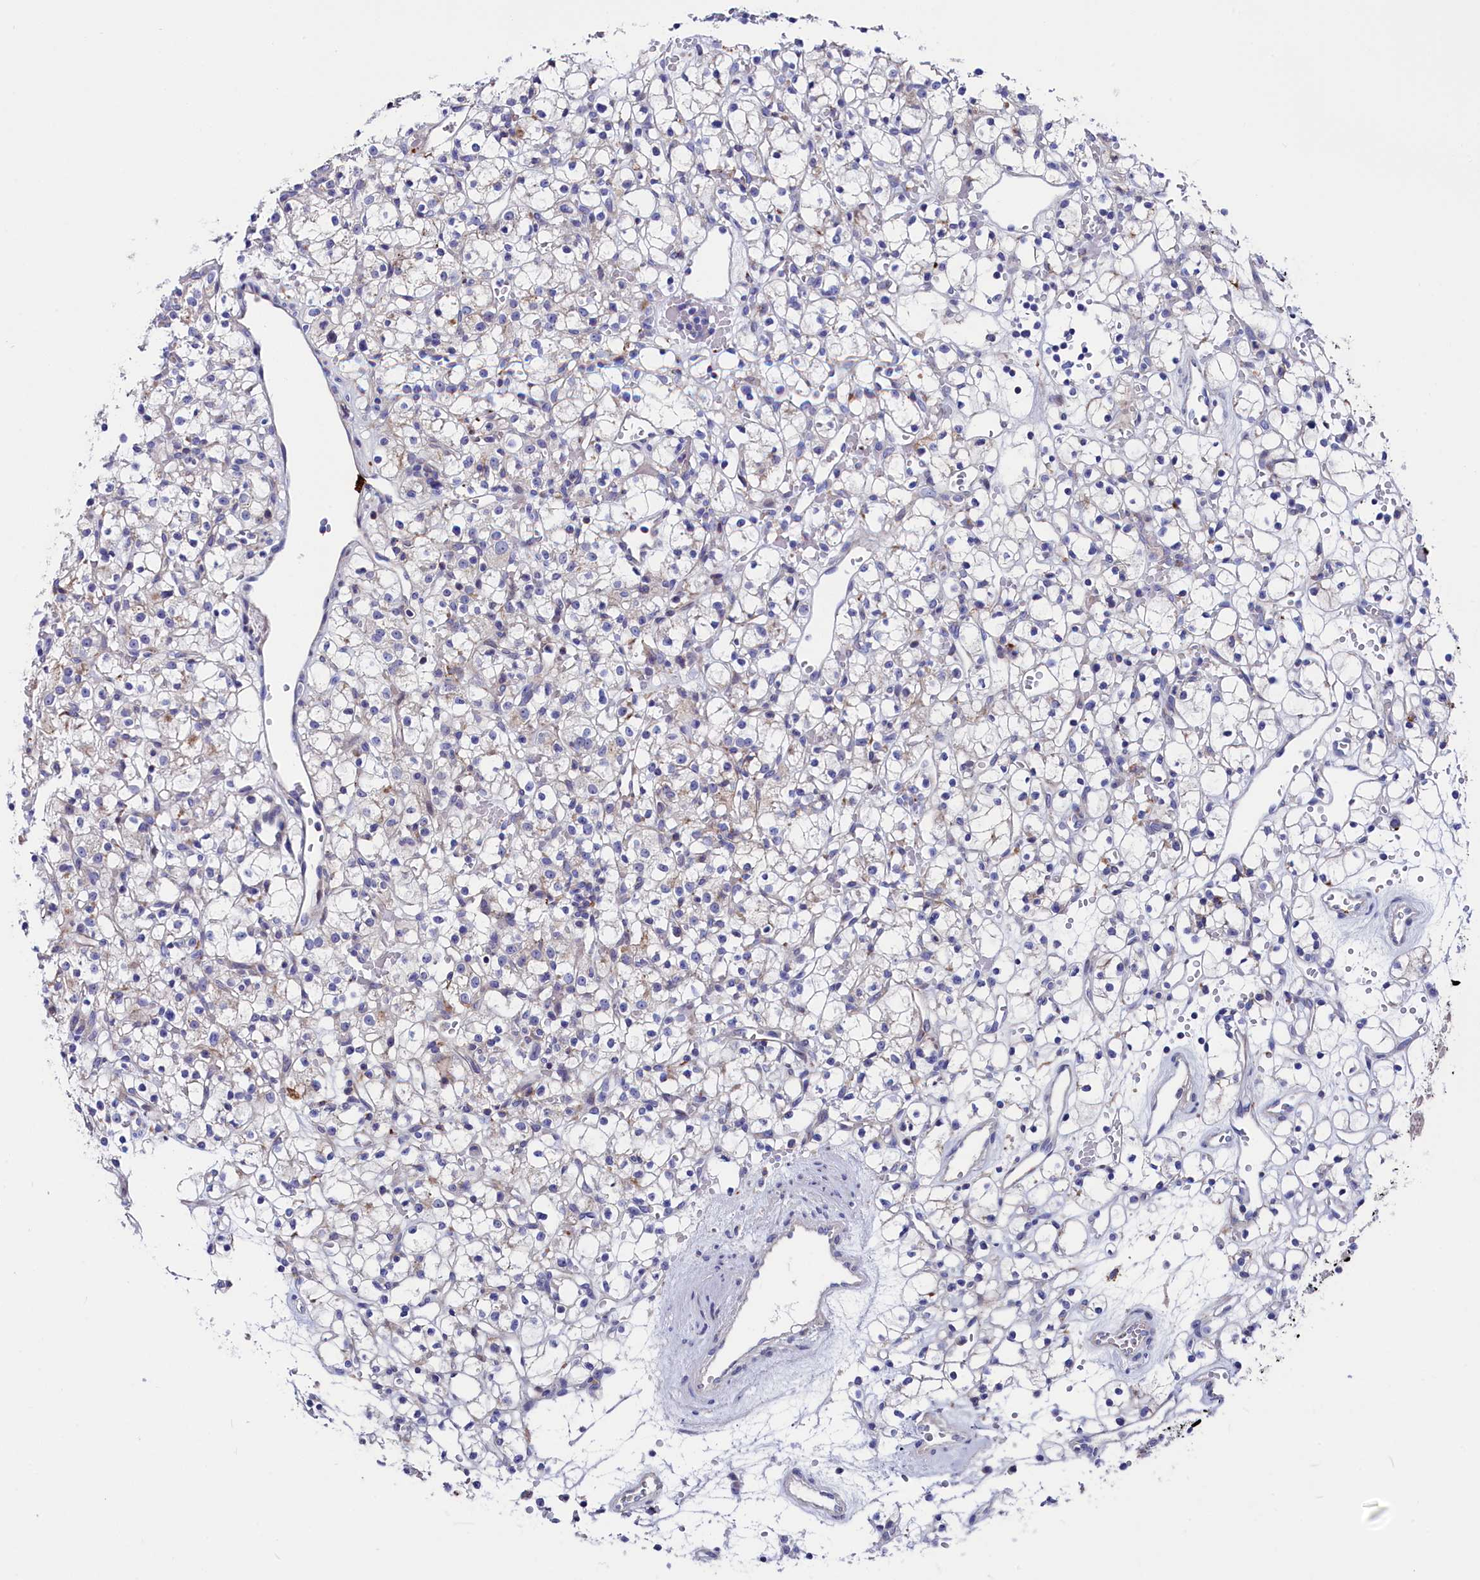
{"staining": {"intensity": "negative", "quantity": "none", "location": "none"}, "tissue": "renal cancer", "cell_type": "Tumor cells", "image_type": "cancer", "snomed": [{"axis": "morphology", "description": "Adenocarcinoma, NOS"}, {"axis": "topography", "description": "Kidney"}], "caption": "An IHC image of renal adenocarcinoma is shown. There is no staining in tumor cells of renal adenocarcinoma.", "gene": "NUDT7", "patient": {"sex": "female", "age": 59}}